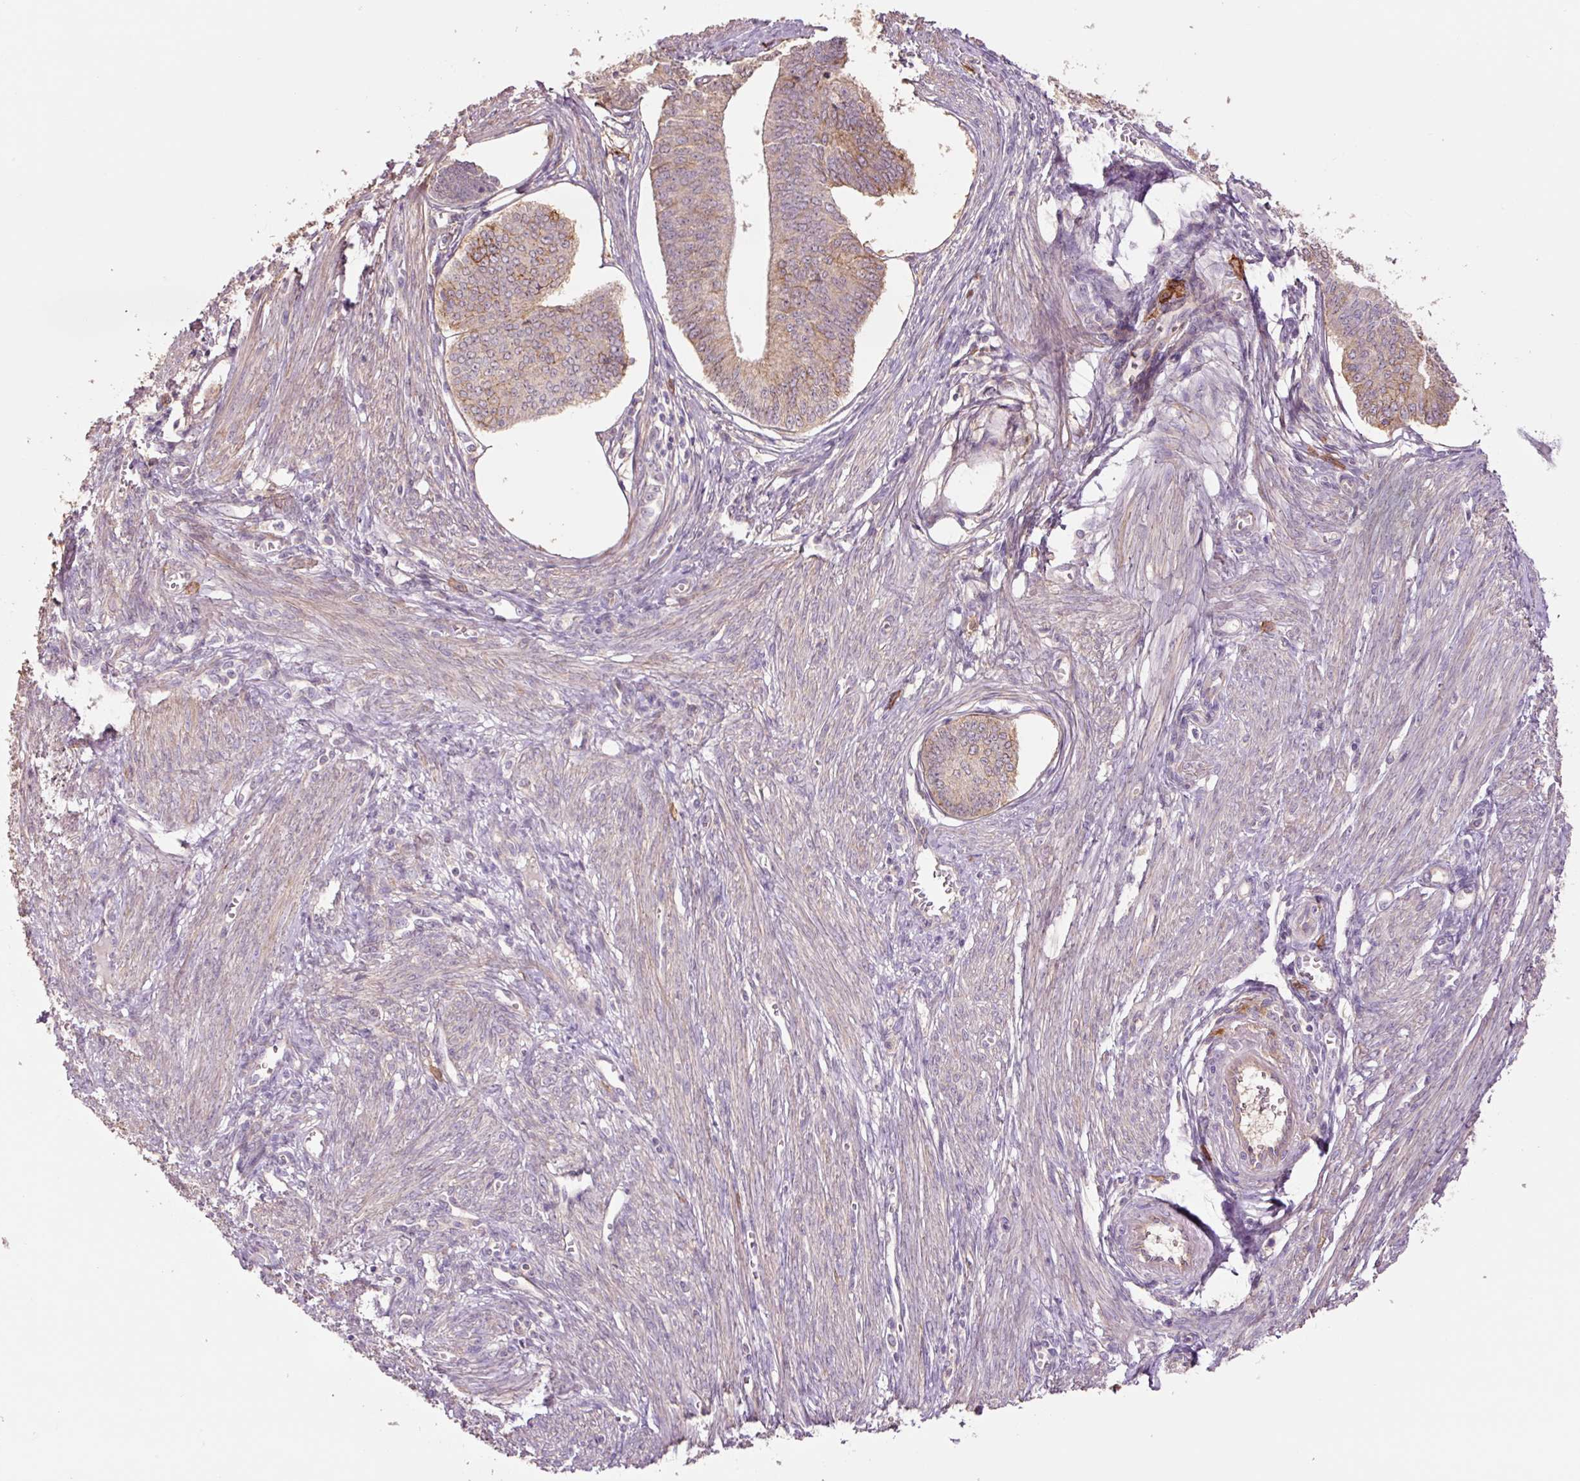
{"staining": {"intensity": "moderate", "quantity": "<25%", "location": "cytoplasmic/membranous"}, "tissue": "endometrial cancer", "cell_type": "Tumor cells", "image_type": "cancer", "snomed": [{"axis": "morphology", "description": "Adenocarcinoma, NOS"}, {"axis": "topography", "description": "Endometrium"}], "caption": "Immunohistochemical staining of human endometrial cancer shows low levels of moderate cytoplasmic/membranous protein staining in approximately <25% of tumor cells.", "gene": "SLC1A4", "patient": {"sex": "female", "age": 68}}